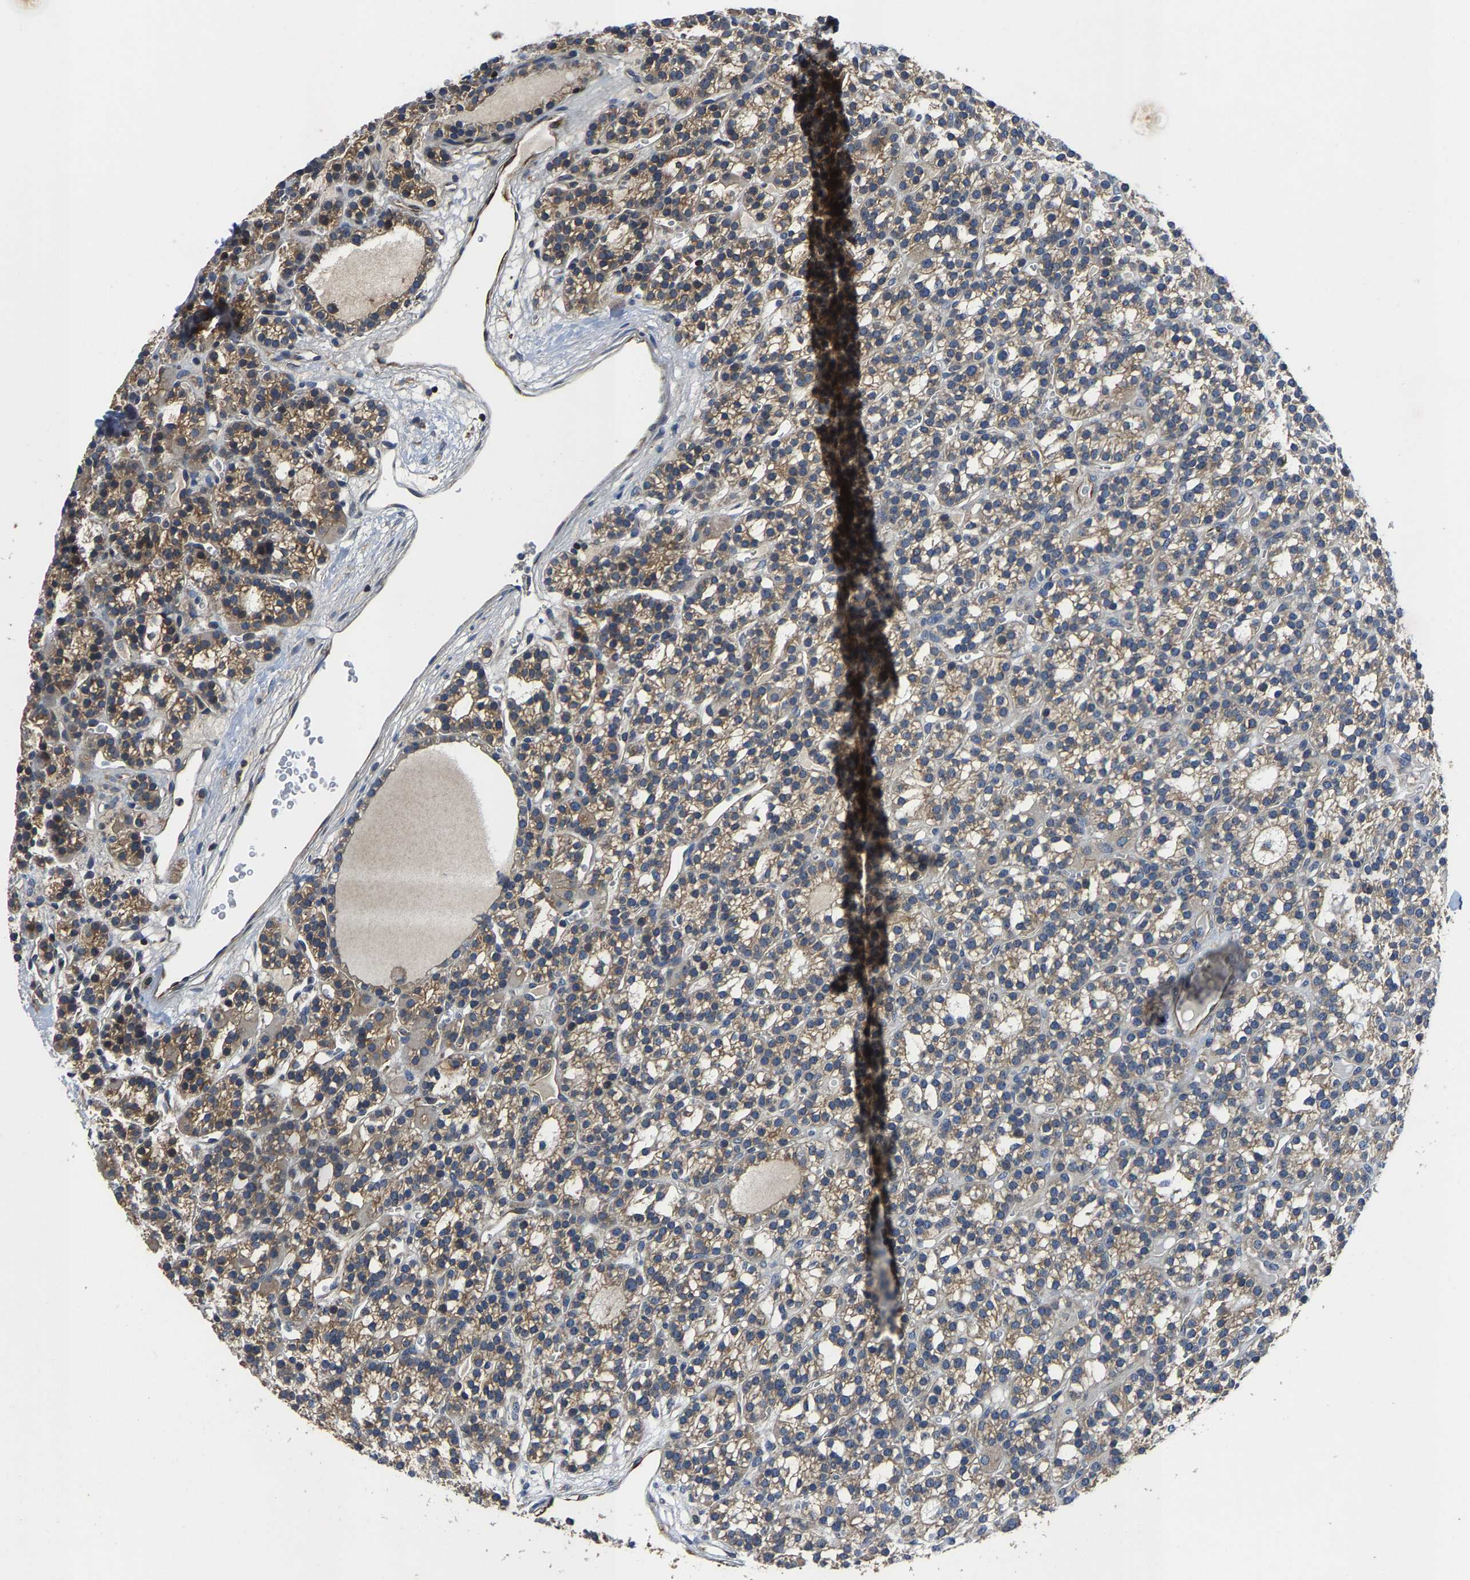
{"staining": {"intensity": "weak", "quantity": ">75%", "location": "cytoplasmic/membranous"}, "tissue": "parathyroid gland", "cell_type": "Glandular cells", "image_type": "normal", "snomed": [{"axis": "morphology", "description": "Normal tissue, NOS"}, {"axis": "morphology", "description": "Adenoma, NOS"}, {"axis": "topography", "description": "Parathyroid gland"}], "caption": "Immunohistochemistry (IHC) of benign human parathyroid gland demonstrates low levels of weak cytoplasmic/membranous positivity in approximately >75% of glandular cells.", "gene": "AGBL3", "patient": {"sex": "female", "age": 58}}